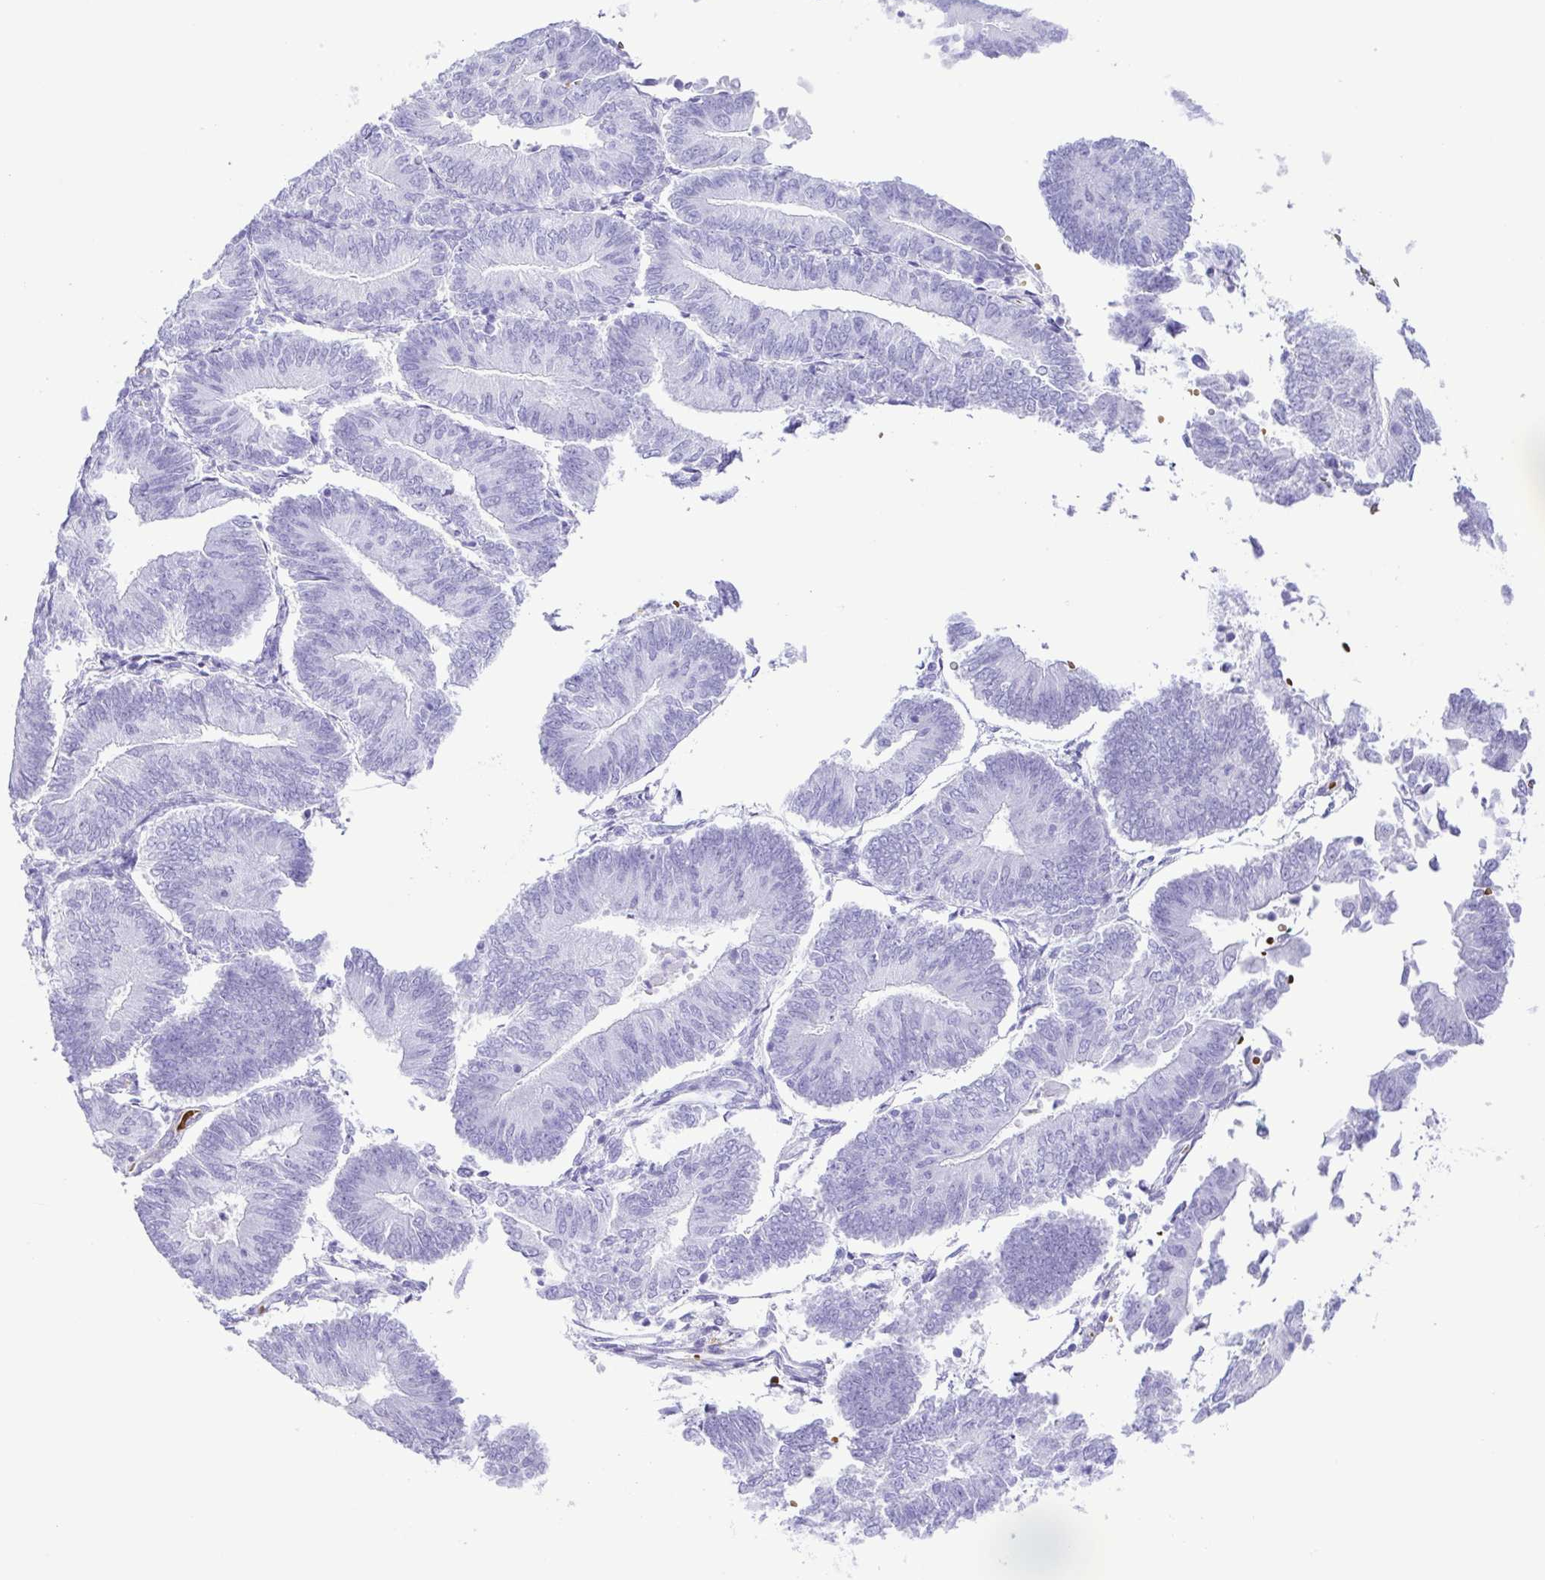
{"staining": {"intensity": "negative", "quantity": "none", "location": "none"}, "tissue": "endometrial cancer", "cell_type": "Tumor cells", "image_type": "cancer", "snomed": [{"axis": "morphology", "description": "Adenocarcinoma, NOS"}, {"axis": "topography", "description": "Endometrium"}], "caption": "DAB (3,3'-diaminobenzidine) immunohistochemical staining of adenocarcinoma (endometrial) displays no significant expression in tumor cells.", "gene": "SYT1", "patient": {"sex": "female", "age": 65}}